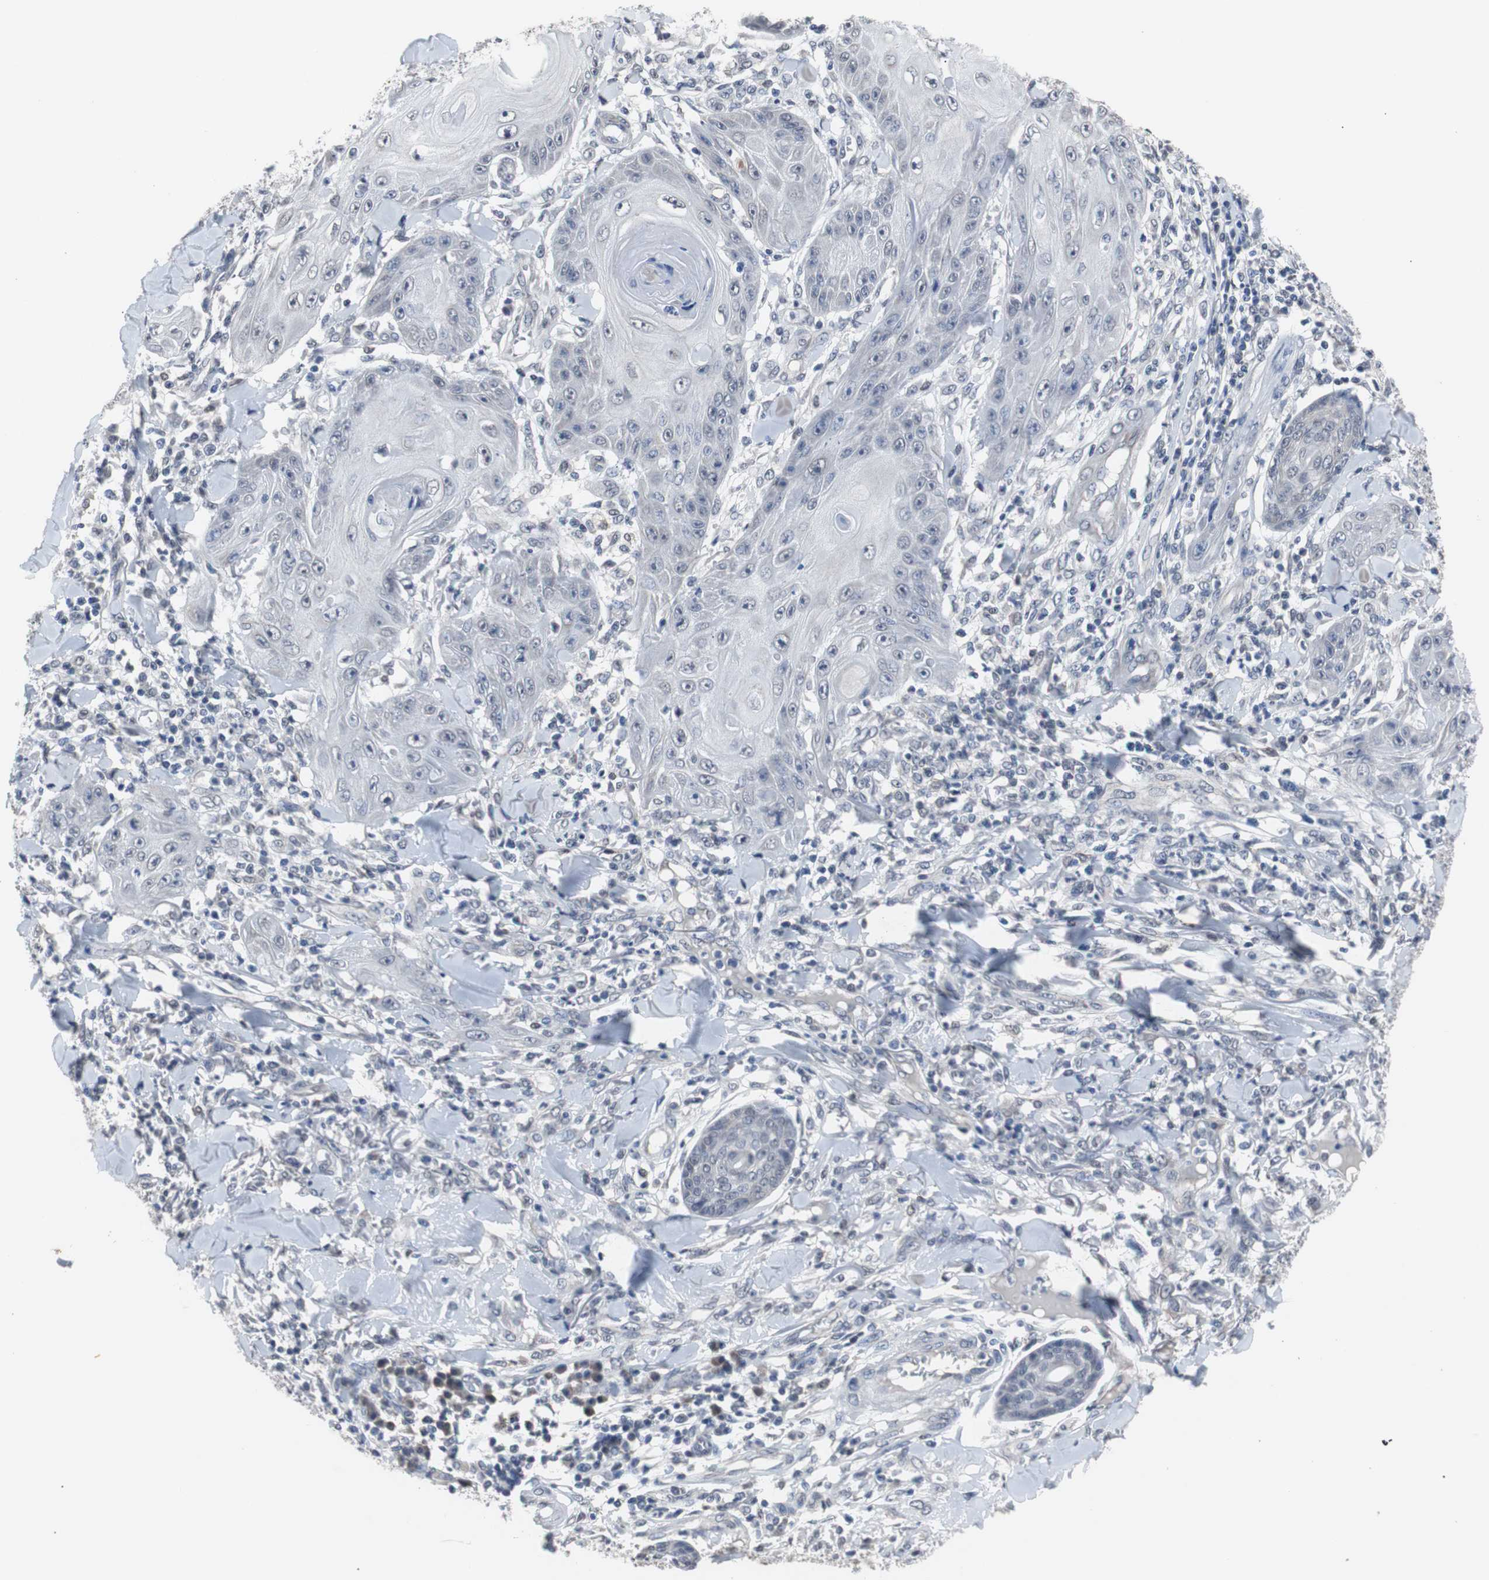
{"staining": {"intensity": "negative", "quantity": "none", "location": "none"}, "tissue": "skin cancer", "cell_type": "Tumor cells", "image_type": "cancer", "snomed": [{"axis": "morphology", "description": "Squamous cell carcinoma, NOS"}, {"axis": "topography", "description": "Skin"}], "caption": "Skin cancer was stained to show a protein in brown. There is no significant staining in tumor cells.", "gene": "RBM47", "patient": {"sex": "female", "age": 78}}